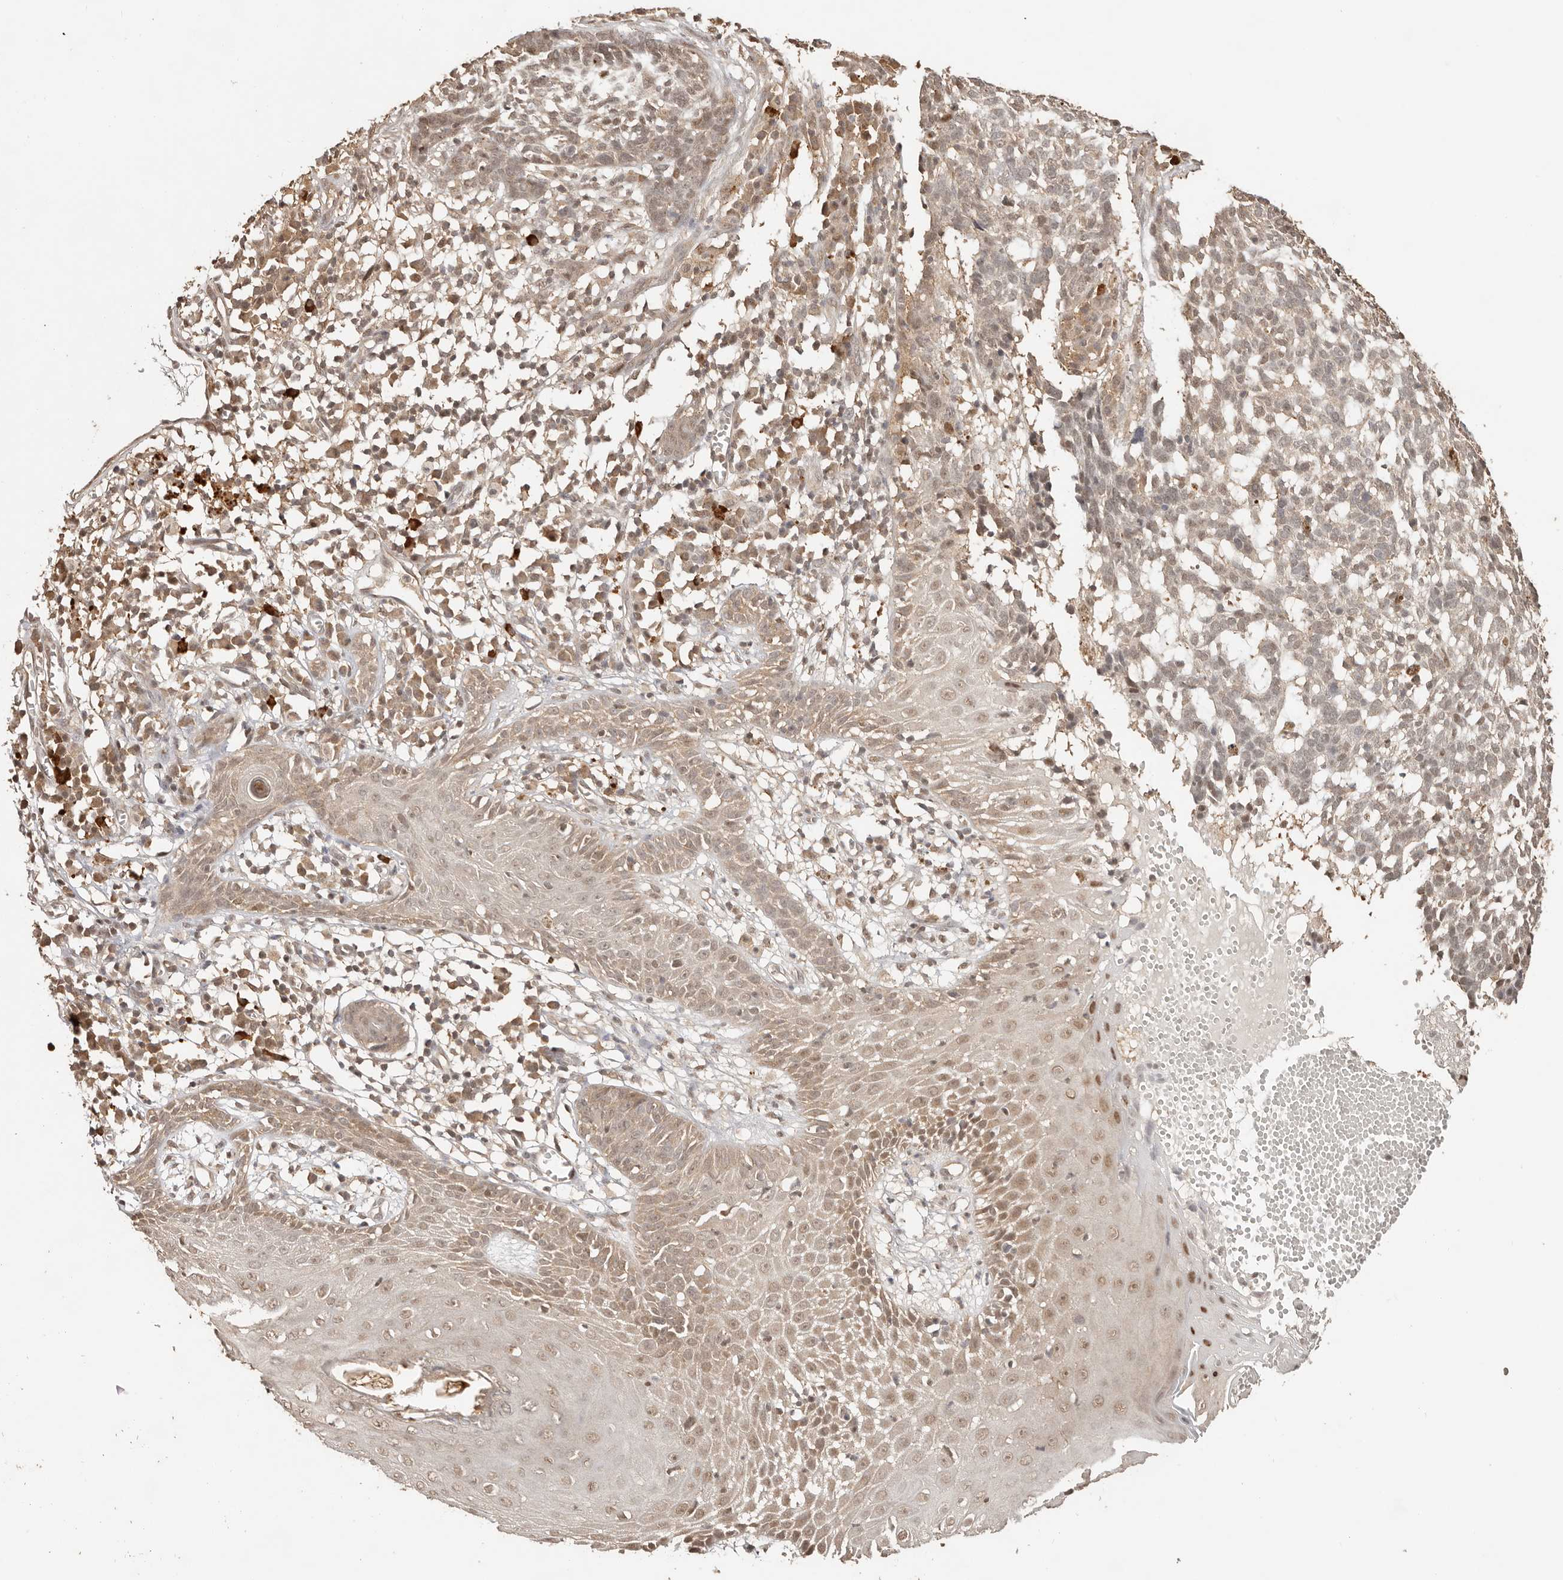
{"staining": {"intensity": "weak", "quantity": ">75%", "location": "nuclear"}, "tissue": "skin cancer", "cell_type": "Tumor cells", "image_type": "cancer", "snomed": [{"axis": "morphology", "description": "Basal cell carcinoma"}, {"axis": "topography", "description": "Skin"}], "caption": "Immunohistochemistry of human basal cell carcinoma (skin) exhibits low levels of weak nuclear expression in approximately >75% of tumor cells. The staining was performed using DAB (3,3'-diaminobenzidine) to visualize the protein expression in brown, while the nuclei were stained in blue with hematoxylin (Magnification: 20x).", "gene": "PSMA5", "patient": {"sex": "male", "age": 85}}